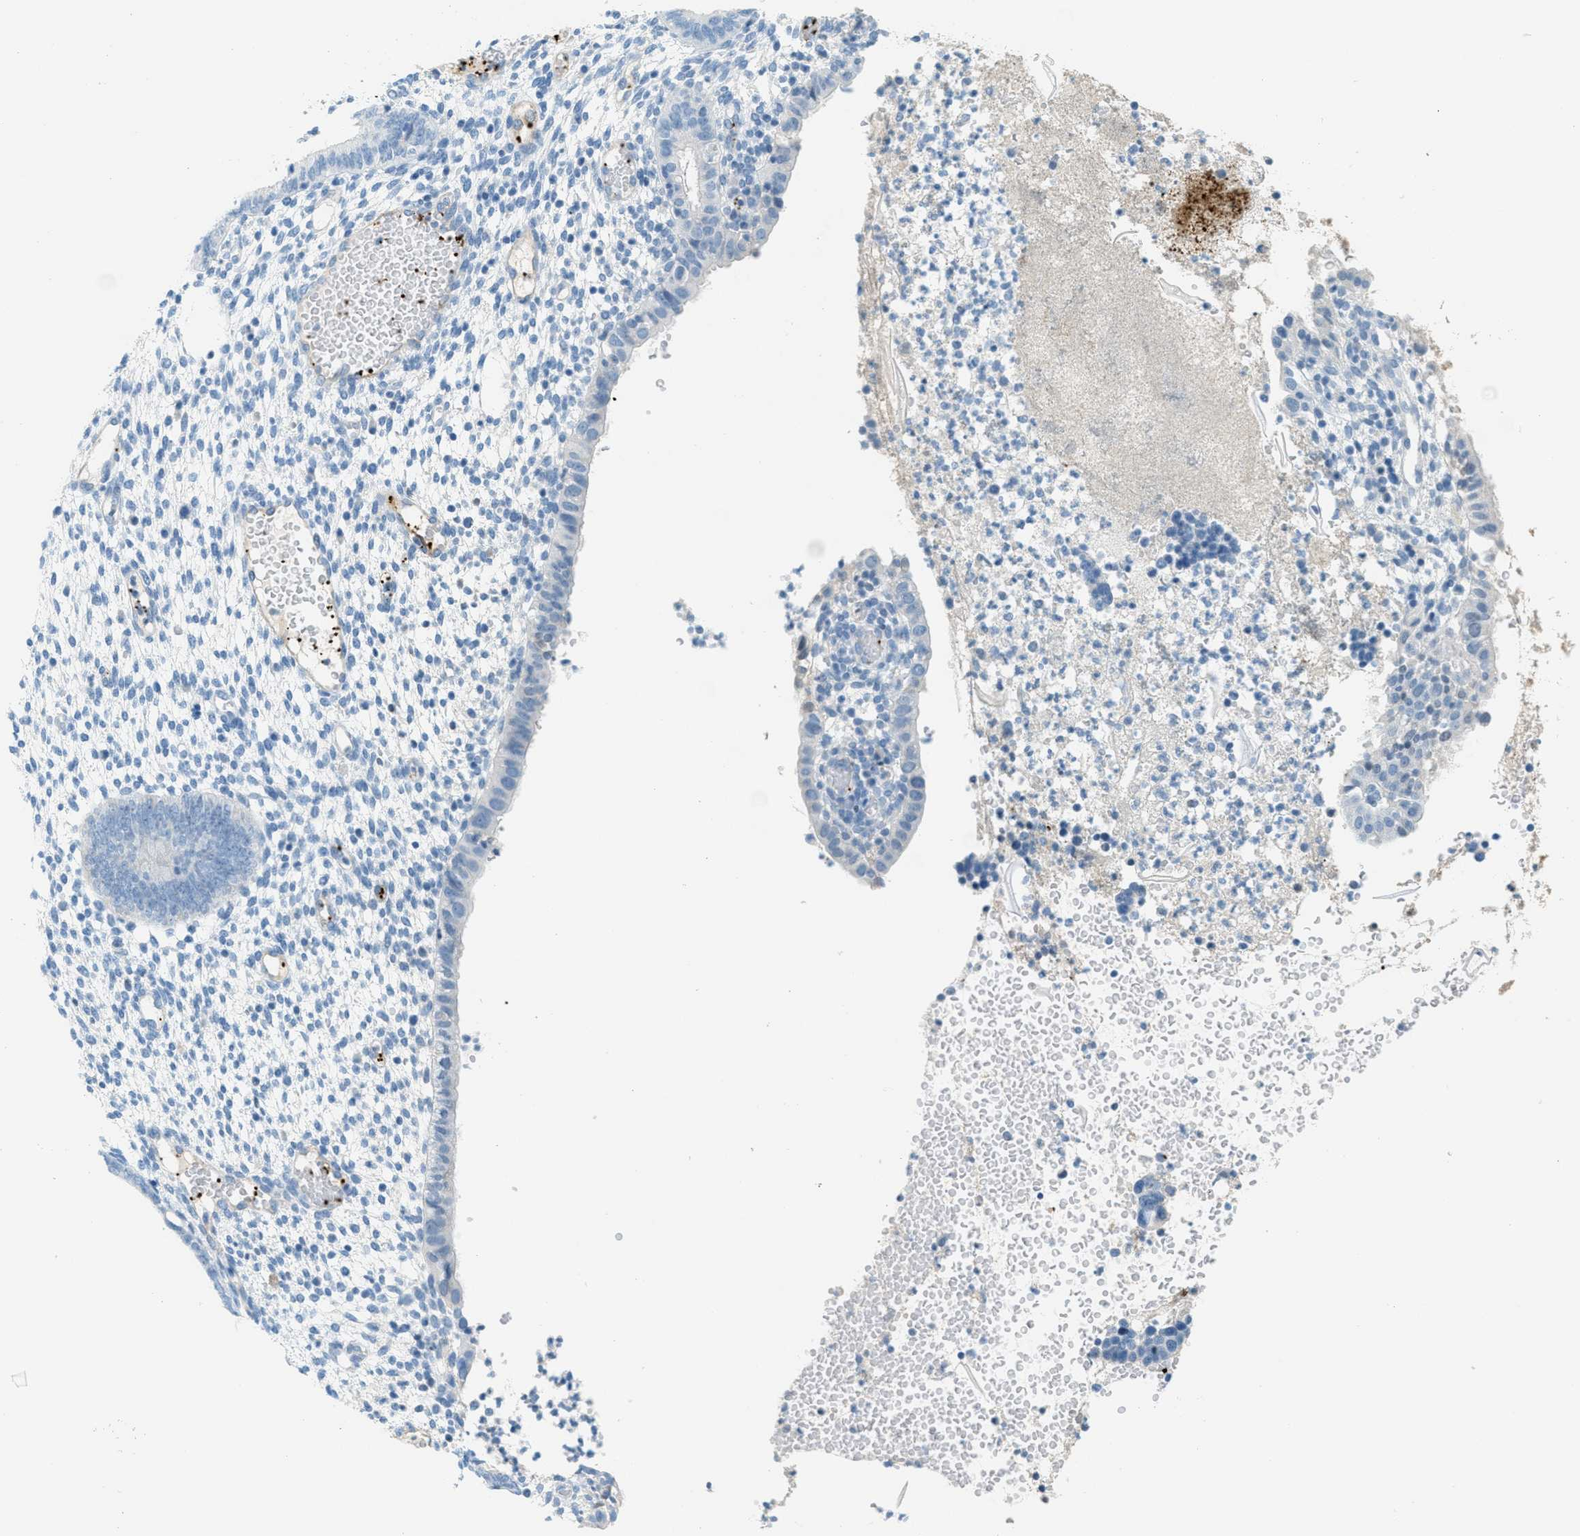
{"staining": {"intensity": "negative", "quantity": "none", "location": "none"}, "tissue": "endometrium", "cell_type": "Cells in endometrial stroma", "image_type": "normal", "snomed": [{"axis": "morphology", "description": "Normal tissue, NOS"}, {"axis": "topography", "description": "Endometrium"}], "caption": "This is an IHC histopathology image of benign human endometrium. There is no expression in cells in endometrial stroma.", "gene": "PPBP", "patient": {"sex": "female", "age": 35}}